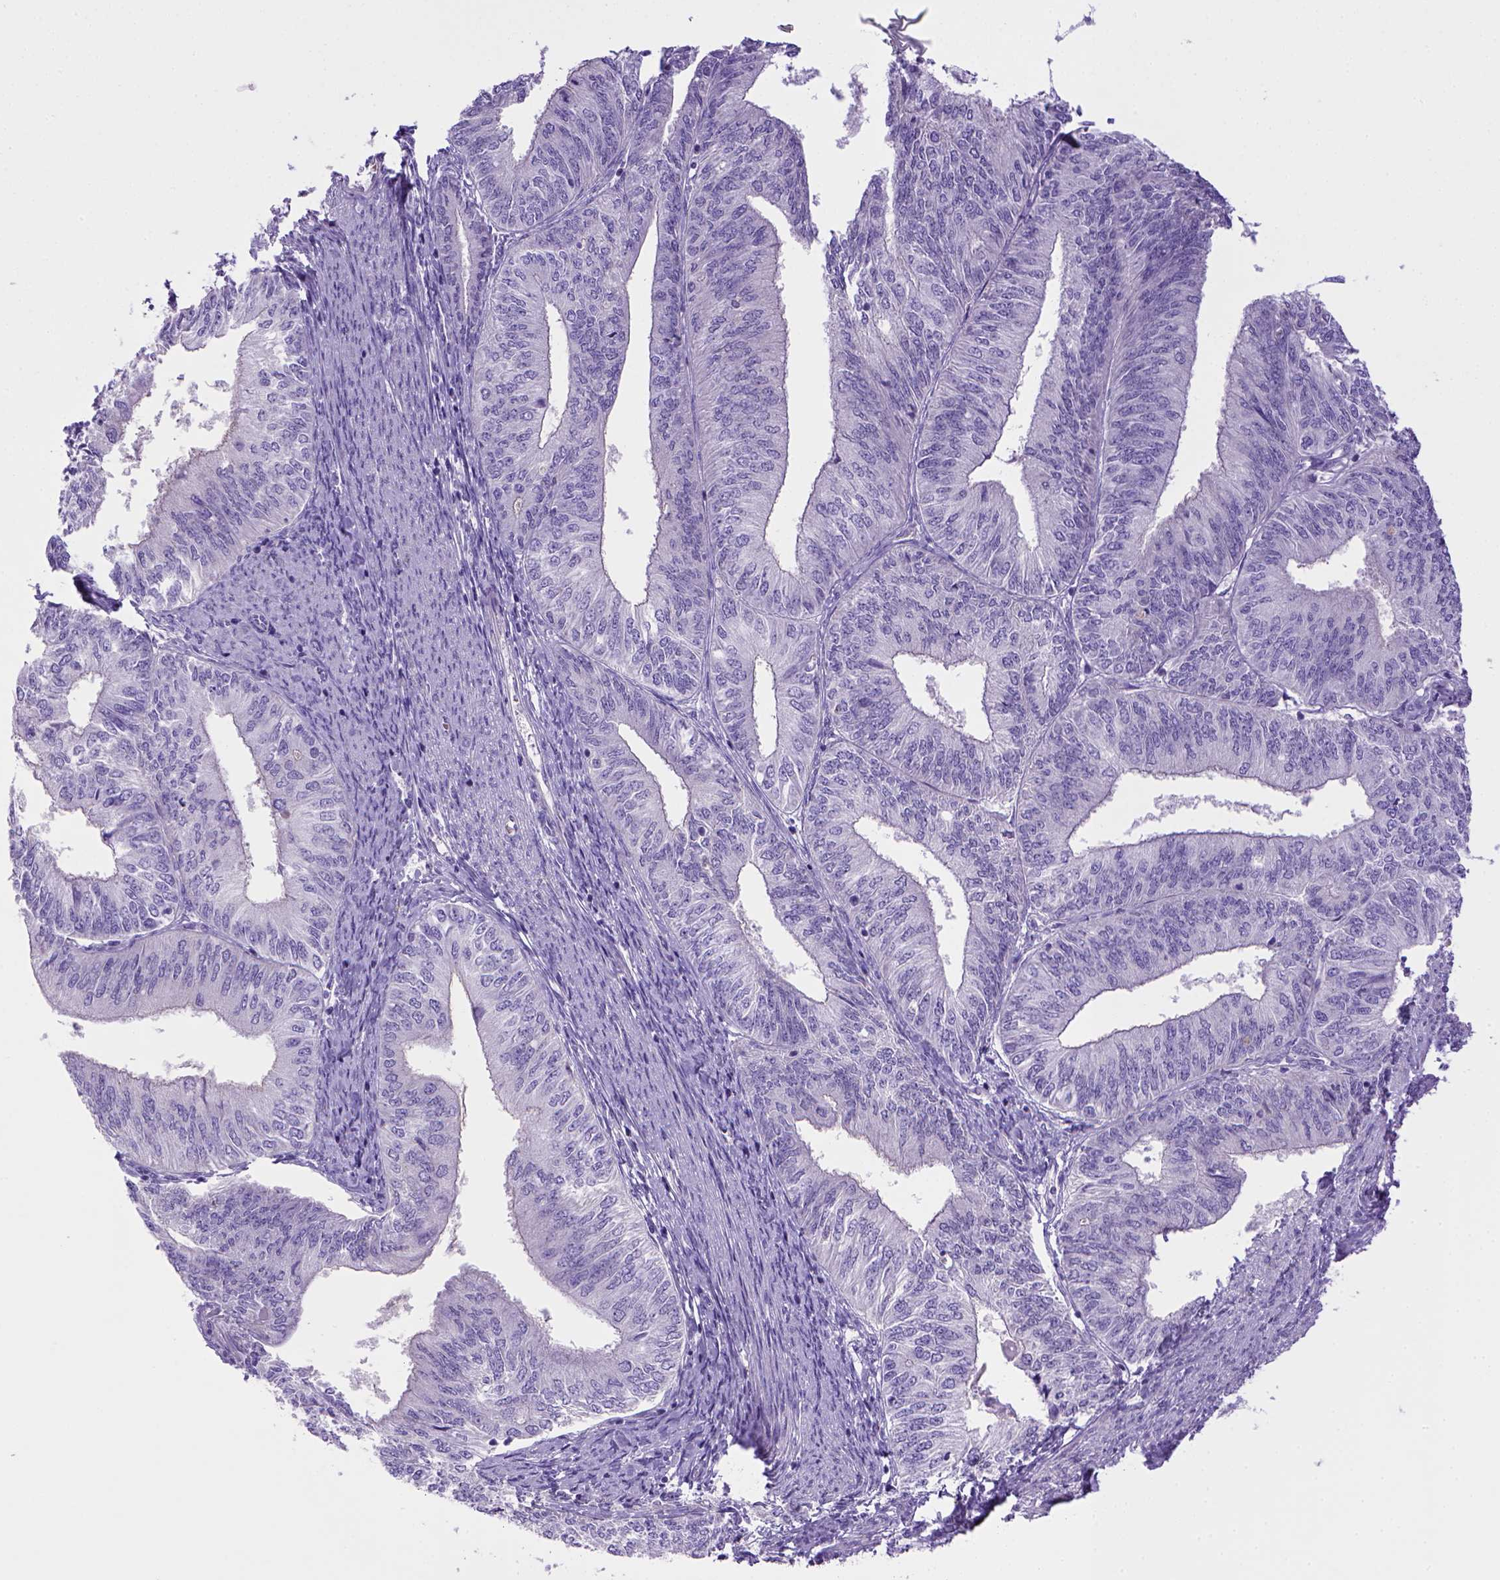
{"staining": {"intensity": "negative", "quantity": "none", "location": "none"}, "tissue": "endometrial cancer", "cell_type": "Tumor cells", "image_type": "cancer", "snomed": [{"axis": "morphology", "description": "Adenocarcinoma, NOS"}, {"axis": "topography", "description": "Endometrium"}], "caption": "The image exhibits no significant staining in tumor cells of endometrial cancer.", "gene": "BAAT", "patient": {"sex": "female", "age": 58}}